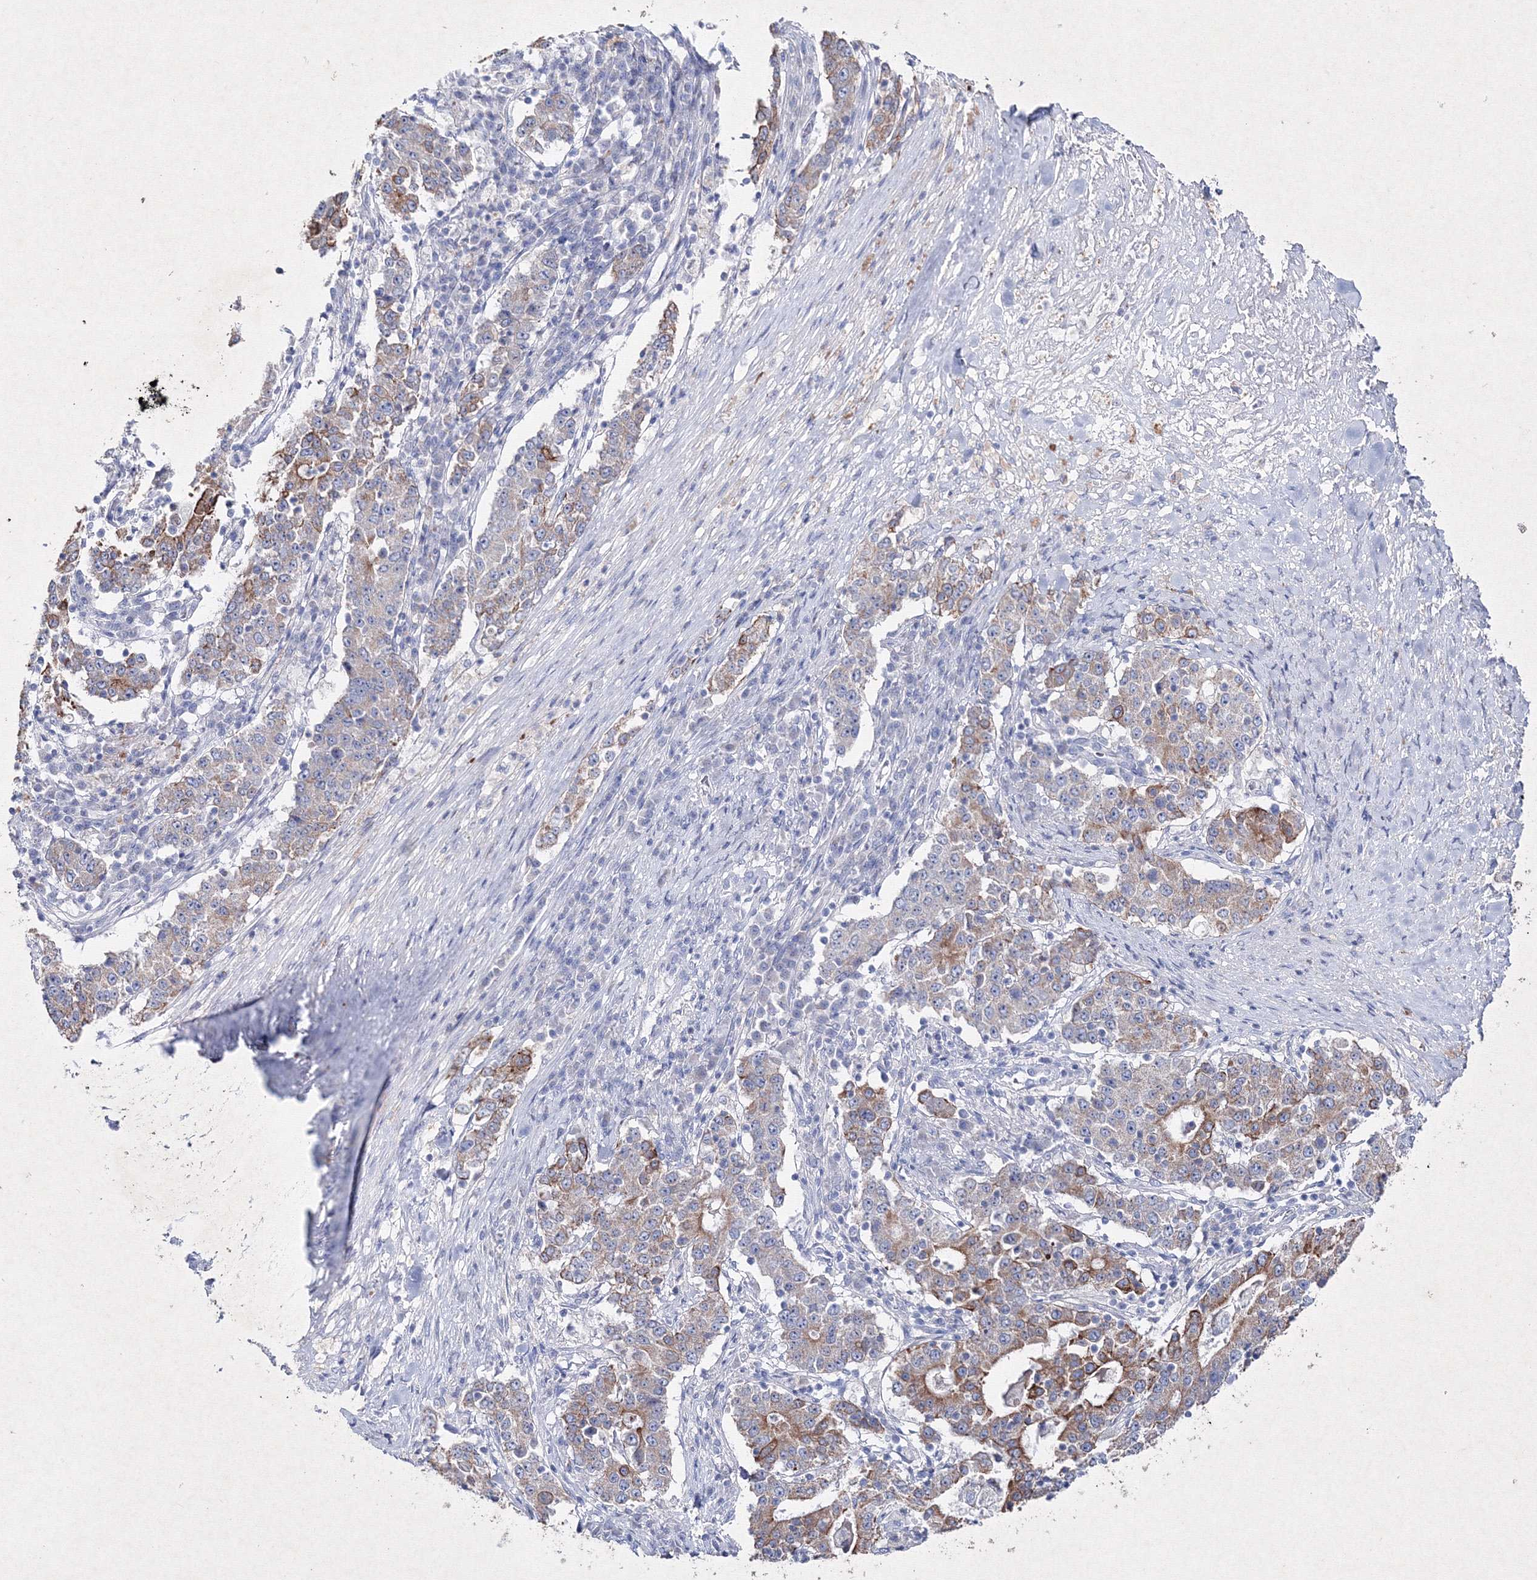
{"staining": {"intensity": "moderate", "quantity": "25%-75%", "location": "cytoplasmic/membranous"}, "tissue": "stomach cancer", "cell_type": "Tumor cells", "image_type": "cancer", "snomed": [{"axis": "morphology", "description": "Adenocarcinoma, NOS"}, {"axis": "topography", "description": "Stomach"}], "caption": "Moderate cytoplasmic/membranous protein positivity is appreciated in approximately 25%-75% of tumor cells in stomach cancer (adenocarcinoma).", "gene": "SMIM29", "patient": {"sex": "male", "age": 59}}